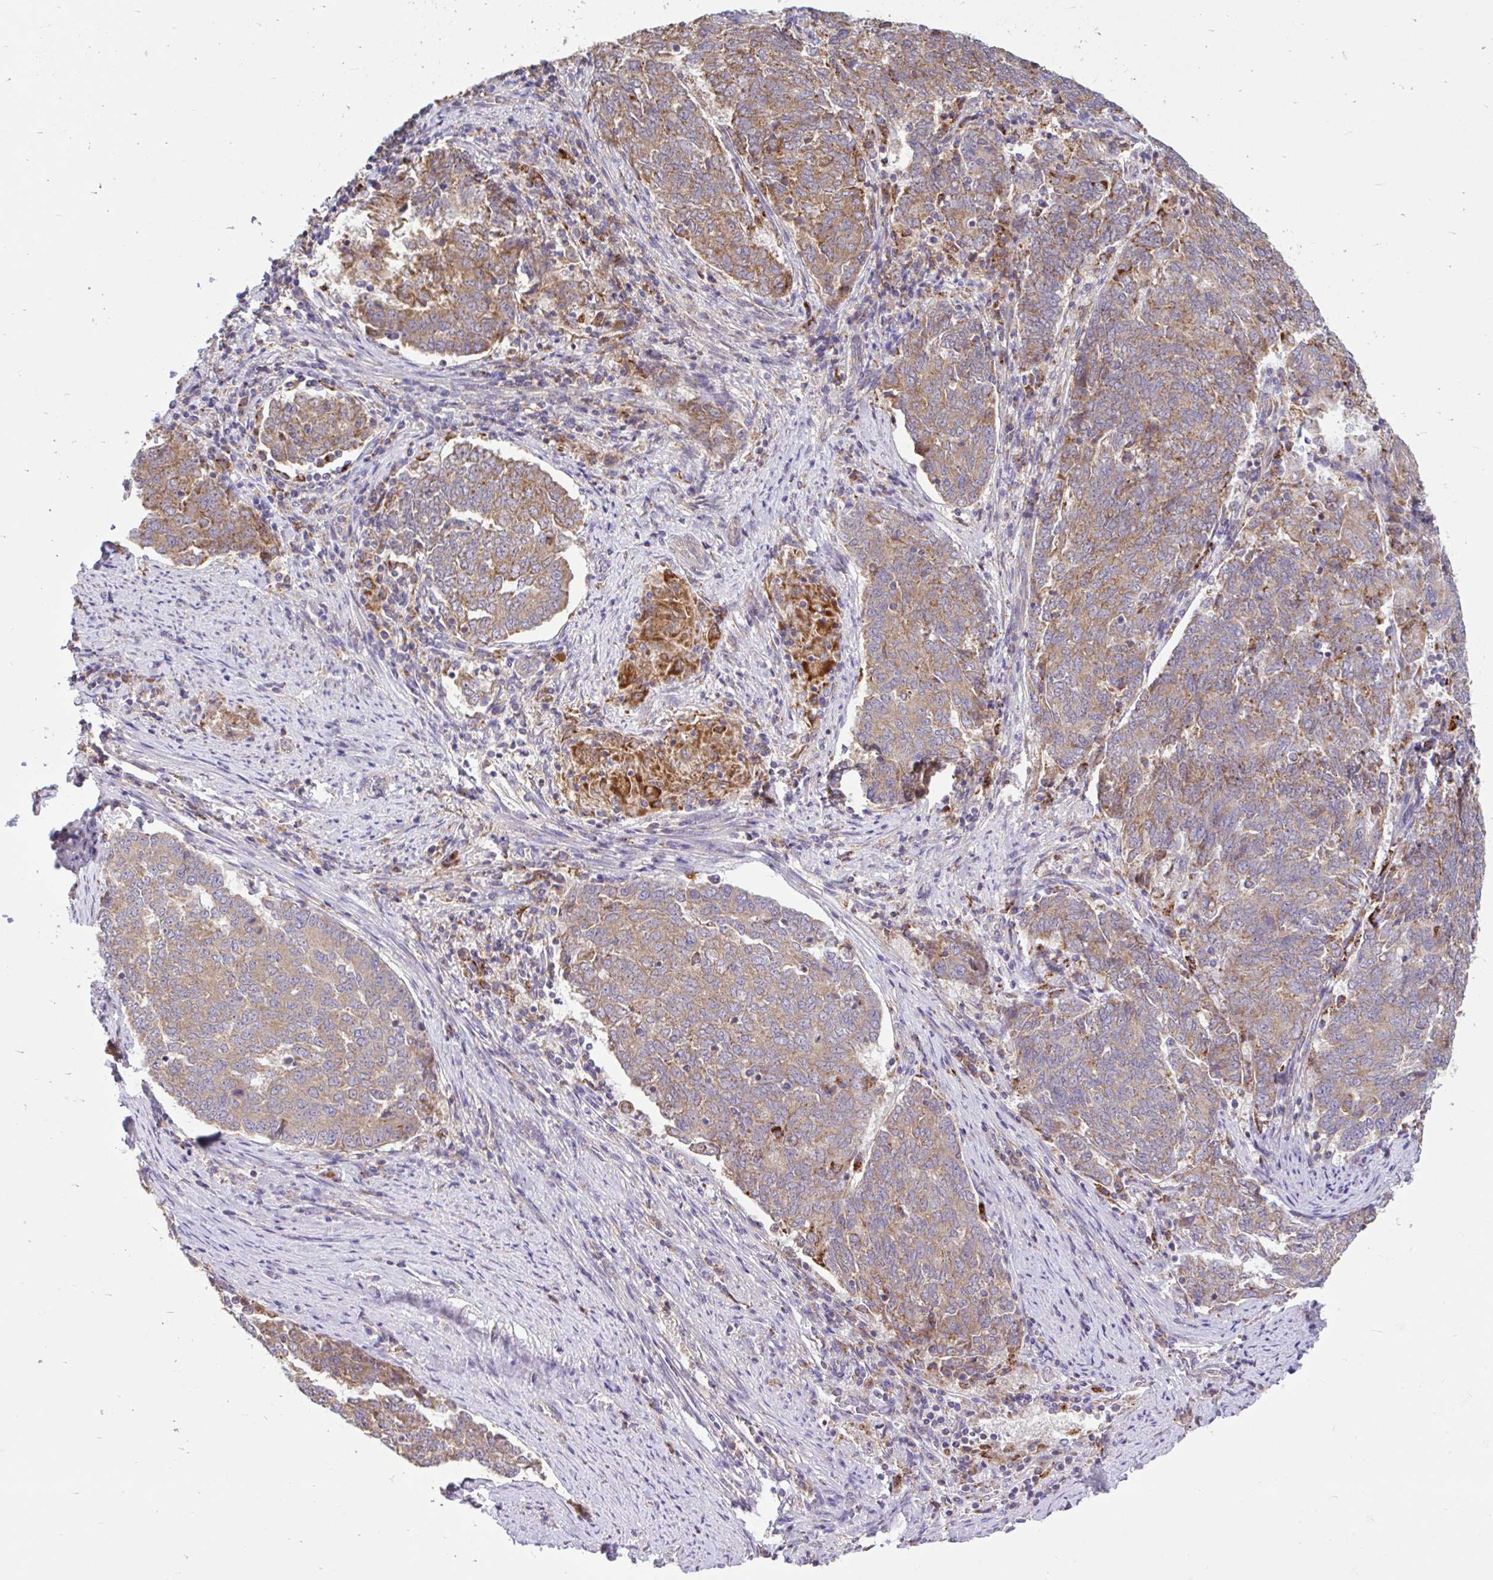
{"staining": {"intensity": "moderate", "quantity": ">75%", "location": "cytoplasmic/membranous"}, "tissue": "endometrial cancer", "cell_type": "Tumor cells", "image_type": "cancer", "snomed": [{"axis": "morphology", "description": "Adenocarcinoma, NOS"}, {"axis": "topography", "description": "Endometrium"}], "caption": "Protein staining reveals moderate cytoplasmic/membranous staining in approximately >75% of tumor cells in endometrial cancer (adenocarcinoma). (DAB = brown stain, brightfield microscopy at high magnification).", "gene": "RALBP1", "patient": {"sex": "female", "age": 80}}